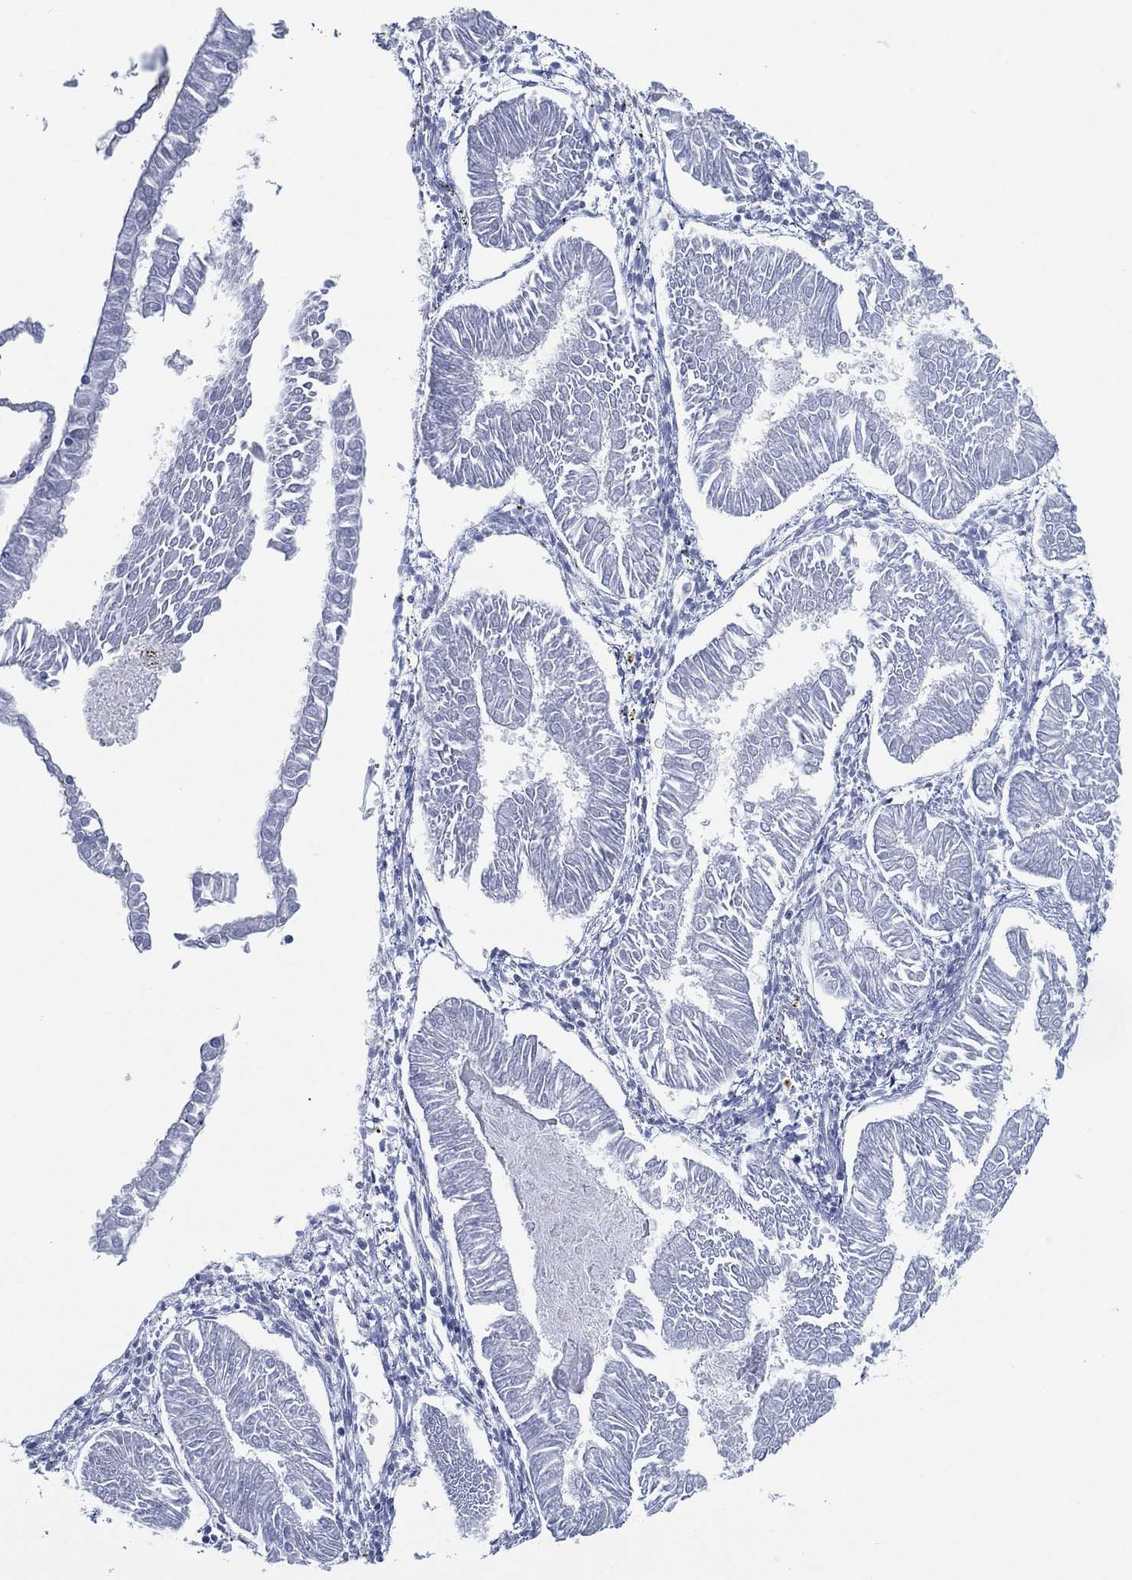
{"staining": {"intensity": "negative", "quantity": "none", "location": "none"}, "tissue": "endometrial cancer", "cell_type": "Tumor cells", "image_type": "cancer", "snomed": [{"axis": "morphology", "description": "Adenocarcinoma, NOS"}, {"axis": "topography", "description": "Endometrium"}], "caption": "Protein analysis of adenocarcinoma (endometrial) reveals no significant positivity in tumor cells.", "gene": "C5orf46", "patient": {"sex": "female", "age": 53}}